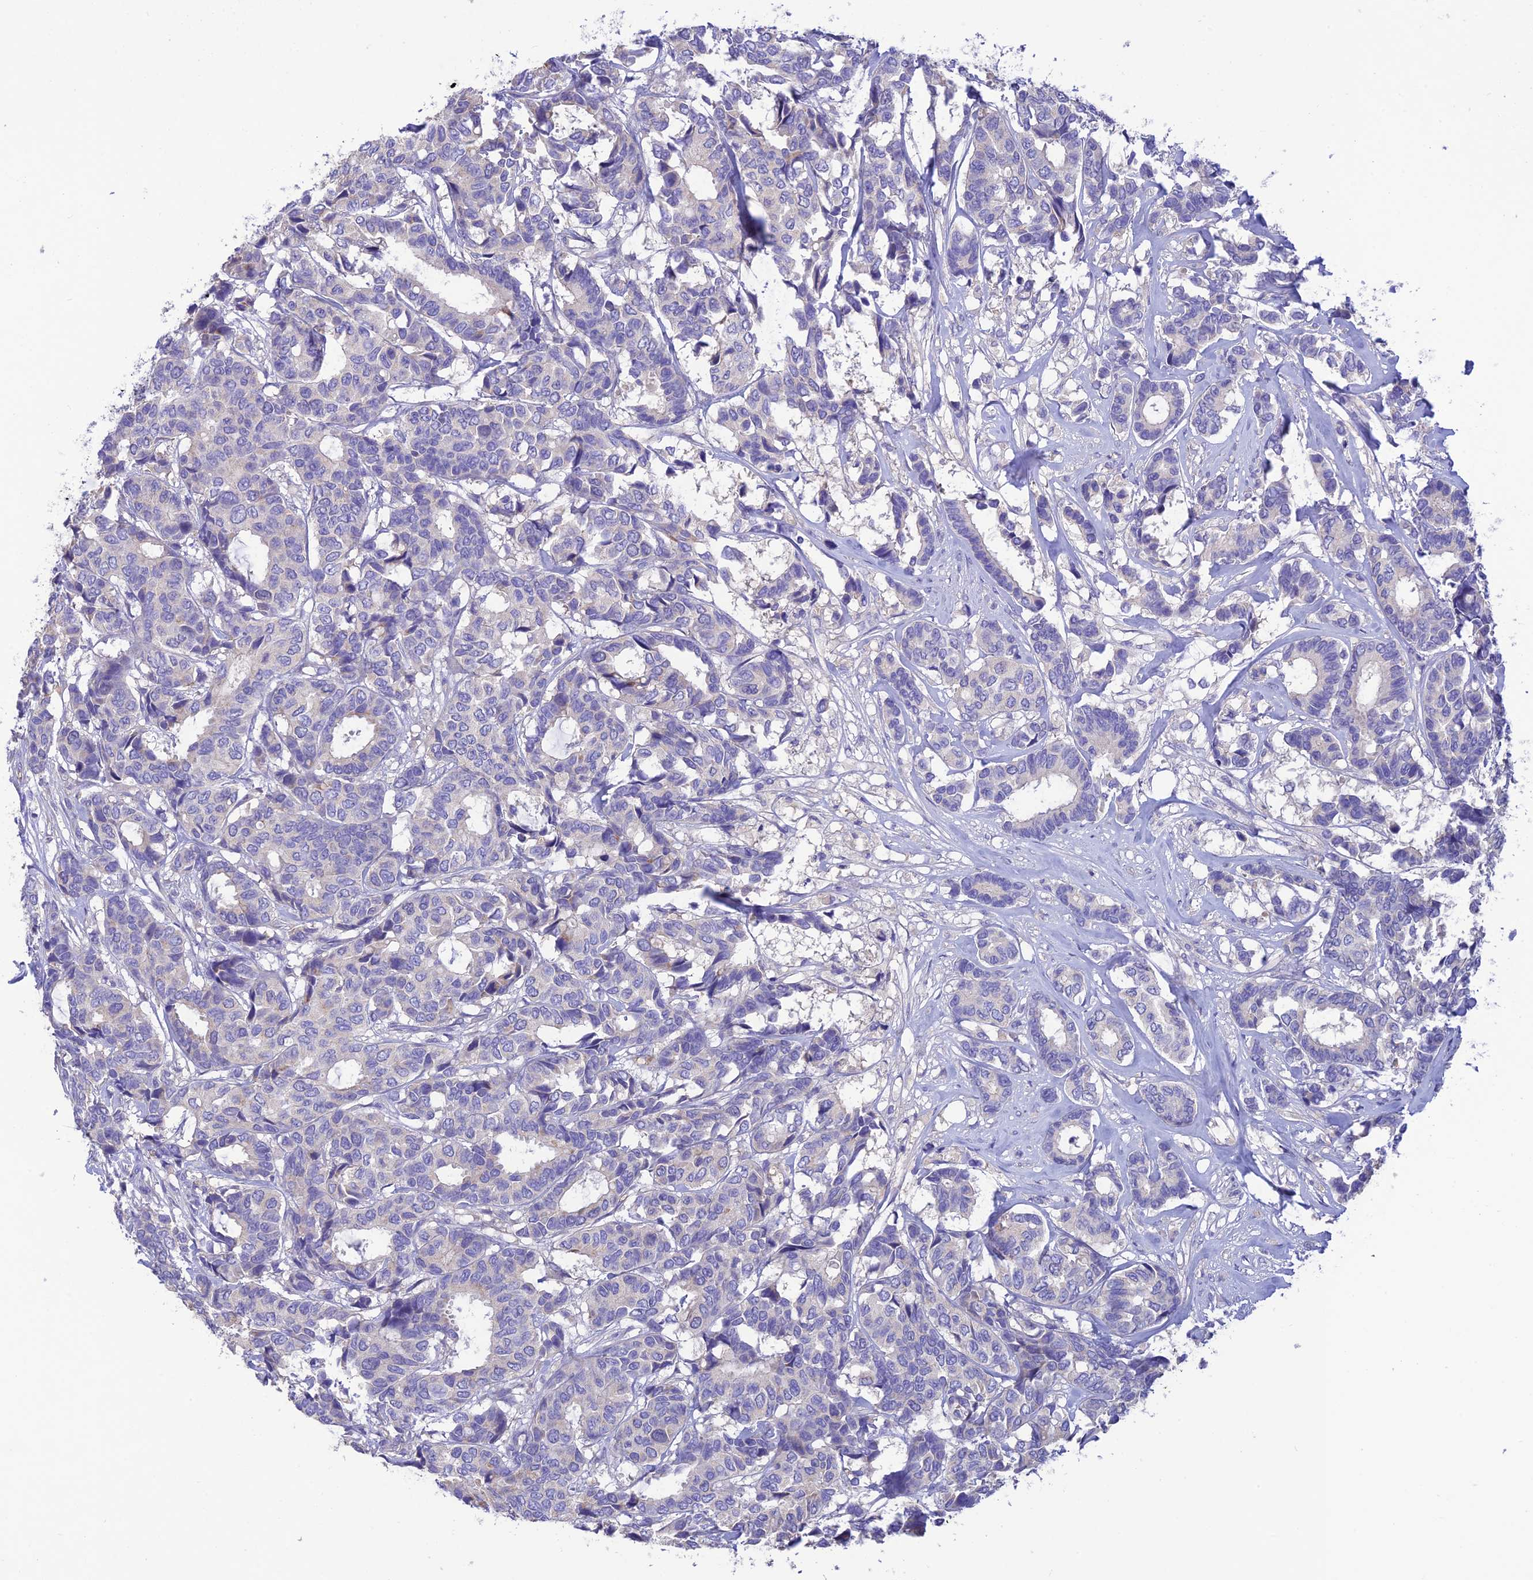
{"staining": {"intensity": "negative", "quantity": "none", "location": "none"}, "tissue": "breast cancer", "cell_type": "Tumor cells", "image_type": "cancer", "snomed": [{"axis": "morphology", "description": "Duct carcinoma"}, {"axis": "topography", "description": "Breast"}], "caption": "This histopathology image is of intraductal carcinoma (breast) stained with immunohistochemistry (IHC) to label a protein in brown with the nuclei are counter-stained blue. There is no staining in tumor cells.", "gene": "SFT2D2", "patient": {"sex": "female", "age": 87}}